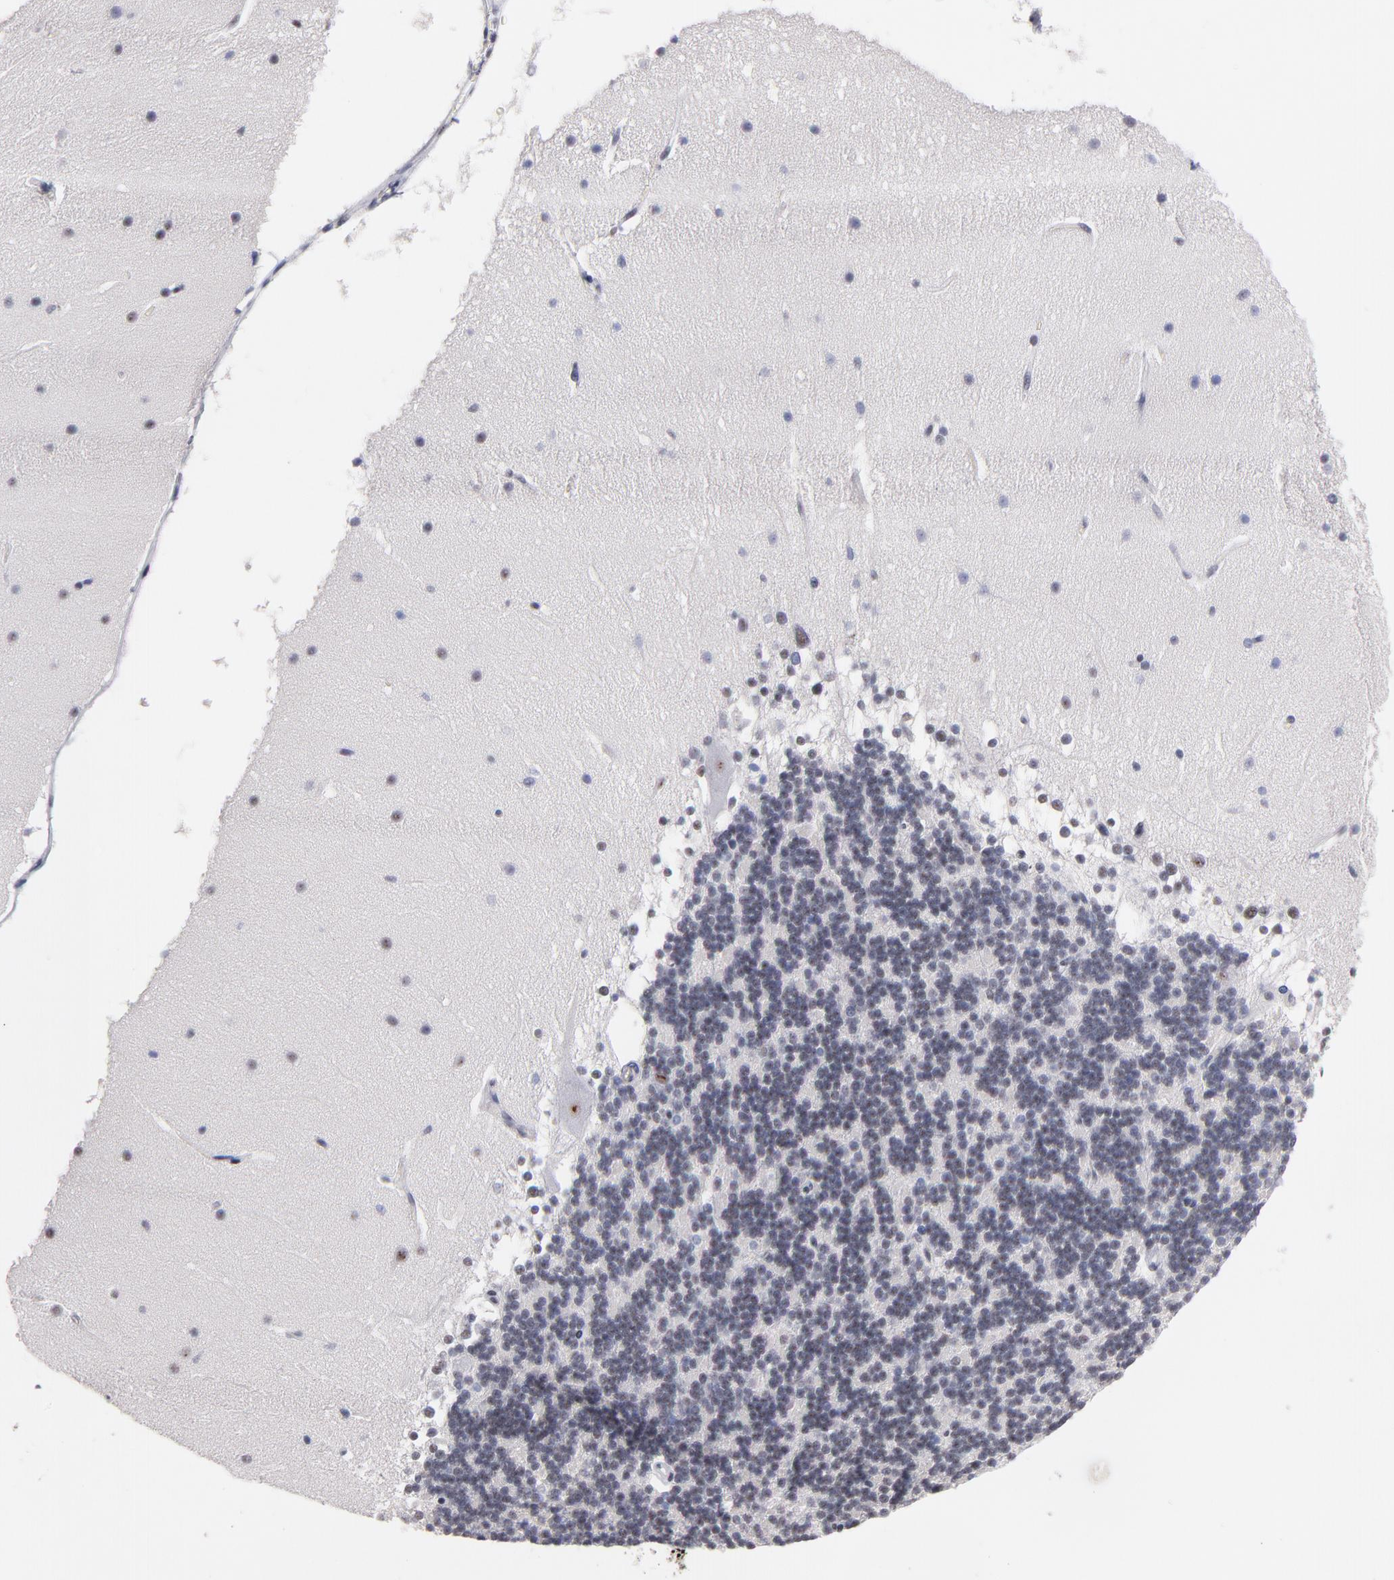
{"staining": {"intensity": "weak", "quantity": "<25%", "location": "nuclear"}, "tissue": "cerebellum", "cell_type": "Cells in granular layer", "image_type": "normal", "snomed": [{"axis": "morphology", "description": "Normal tissue, NOS"}, {"axis": "topography", "description": "Cerebellum"}], "caption": "This is an immunohistochemistry image of normal cerebellum. There is no positivity in cells in granular layer.", "gene": "RAF1", "patient": {"sex": "female", "age": 19}}